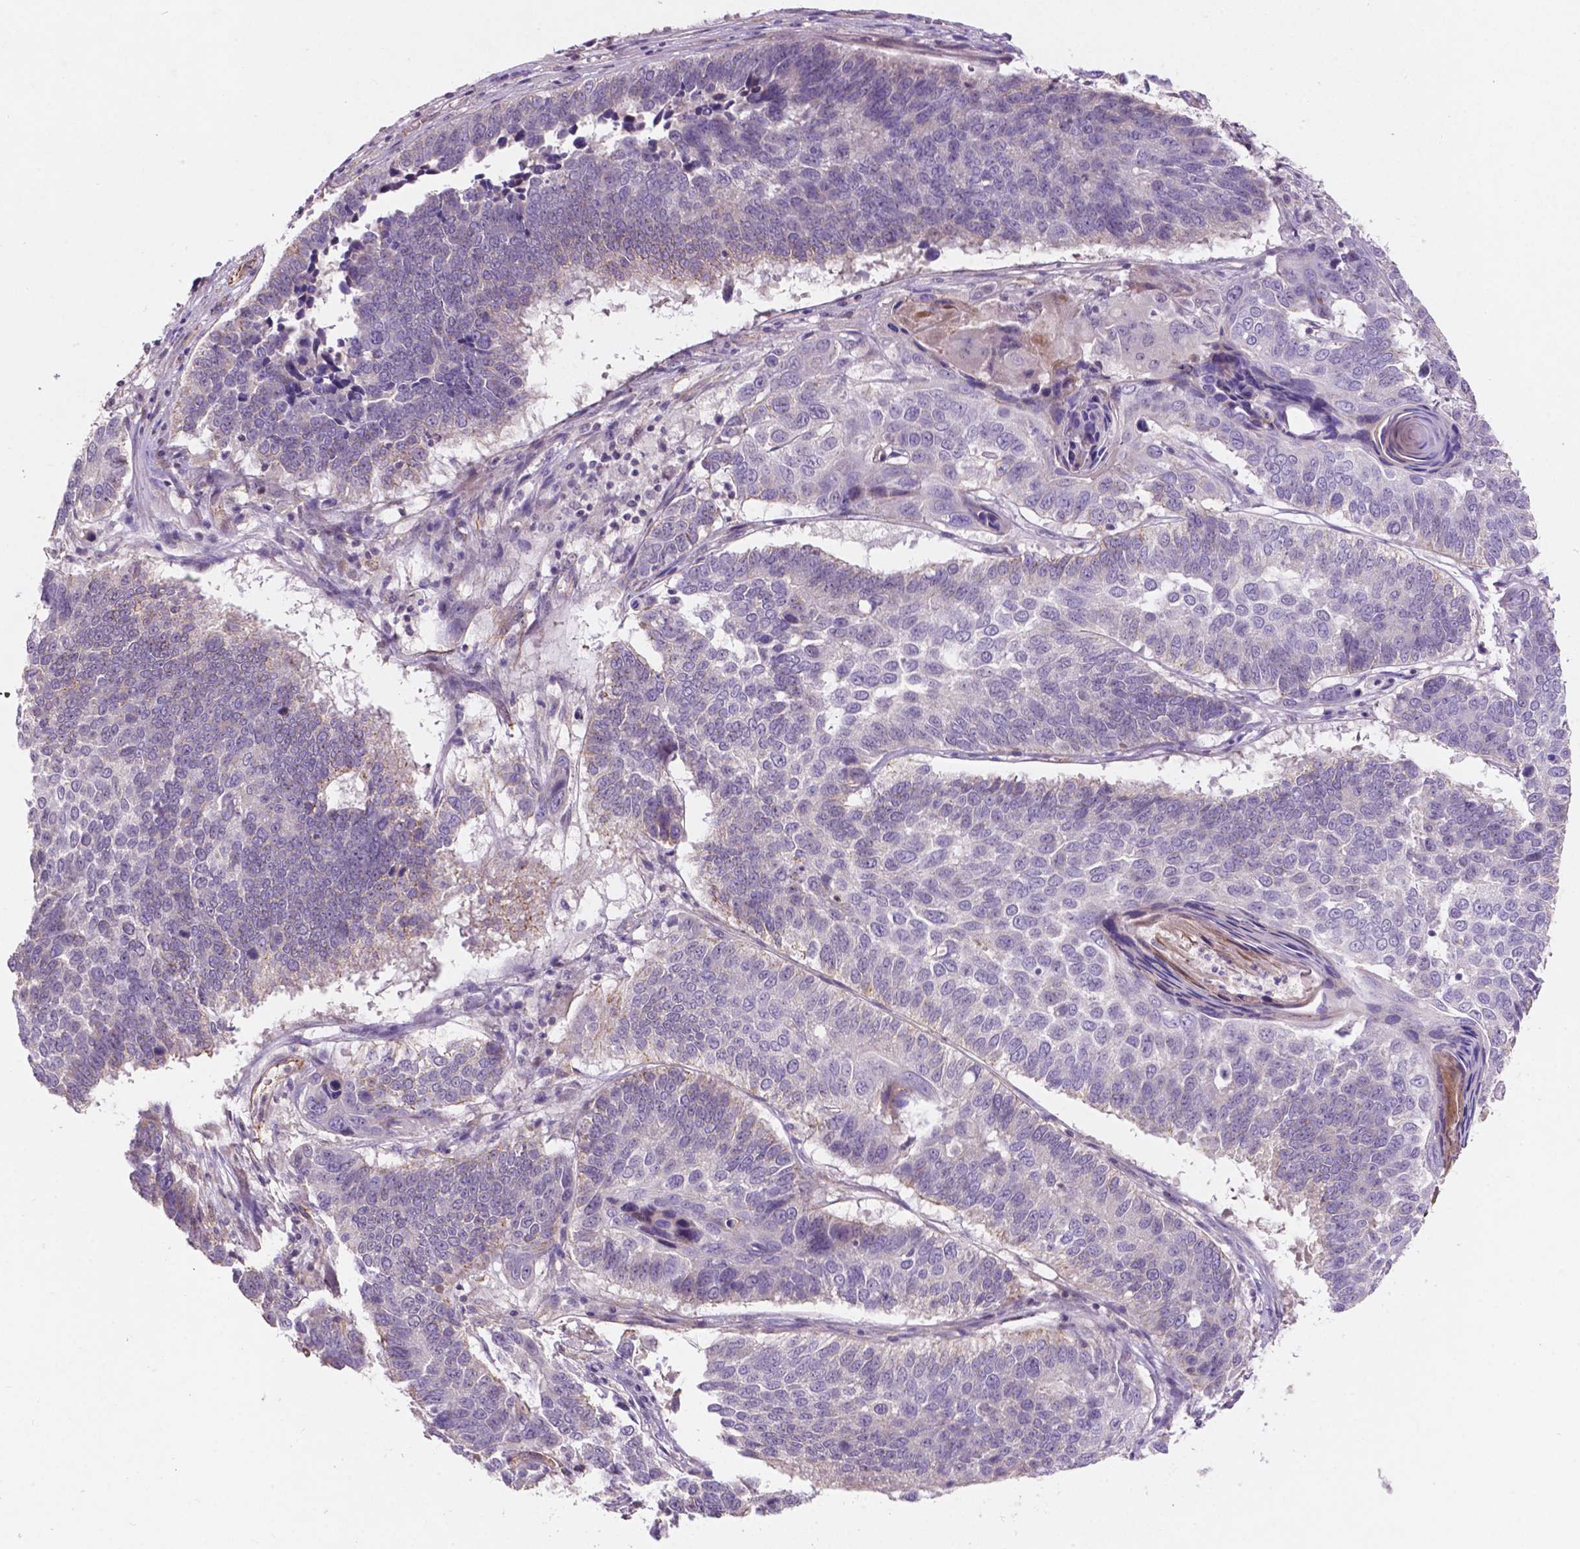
{"staining": {"intensity": "negative", "quantity": "none", "location": "none"}, "tissue": "lung cancer", "cell_type": "Tumor cells", "image_type": "cancer", "snomed": [{"axis": "morphology", "description": "Squamous cell carcinoma, NOS"}, {"axis": "topography", "description": "Lung"}], "caption": "Tumor cells show no significant positivity in lung cancer.", "gene": "ARL5C", "patient": {"sex": "male", "age": 73}}